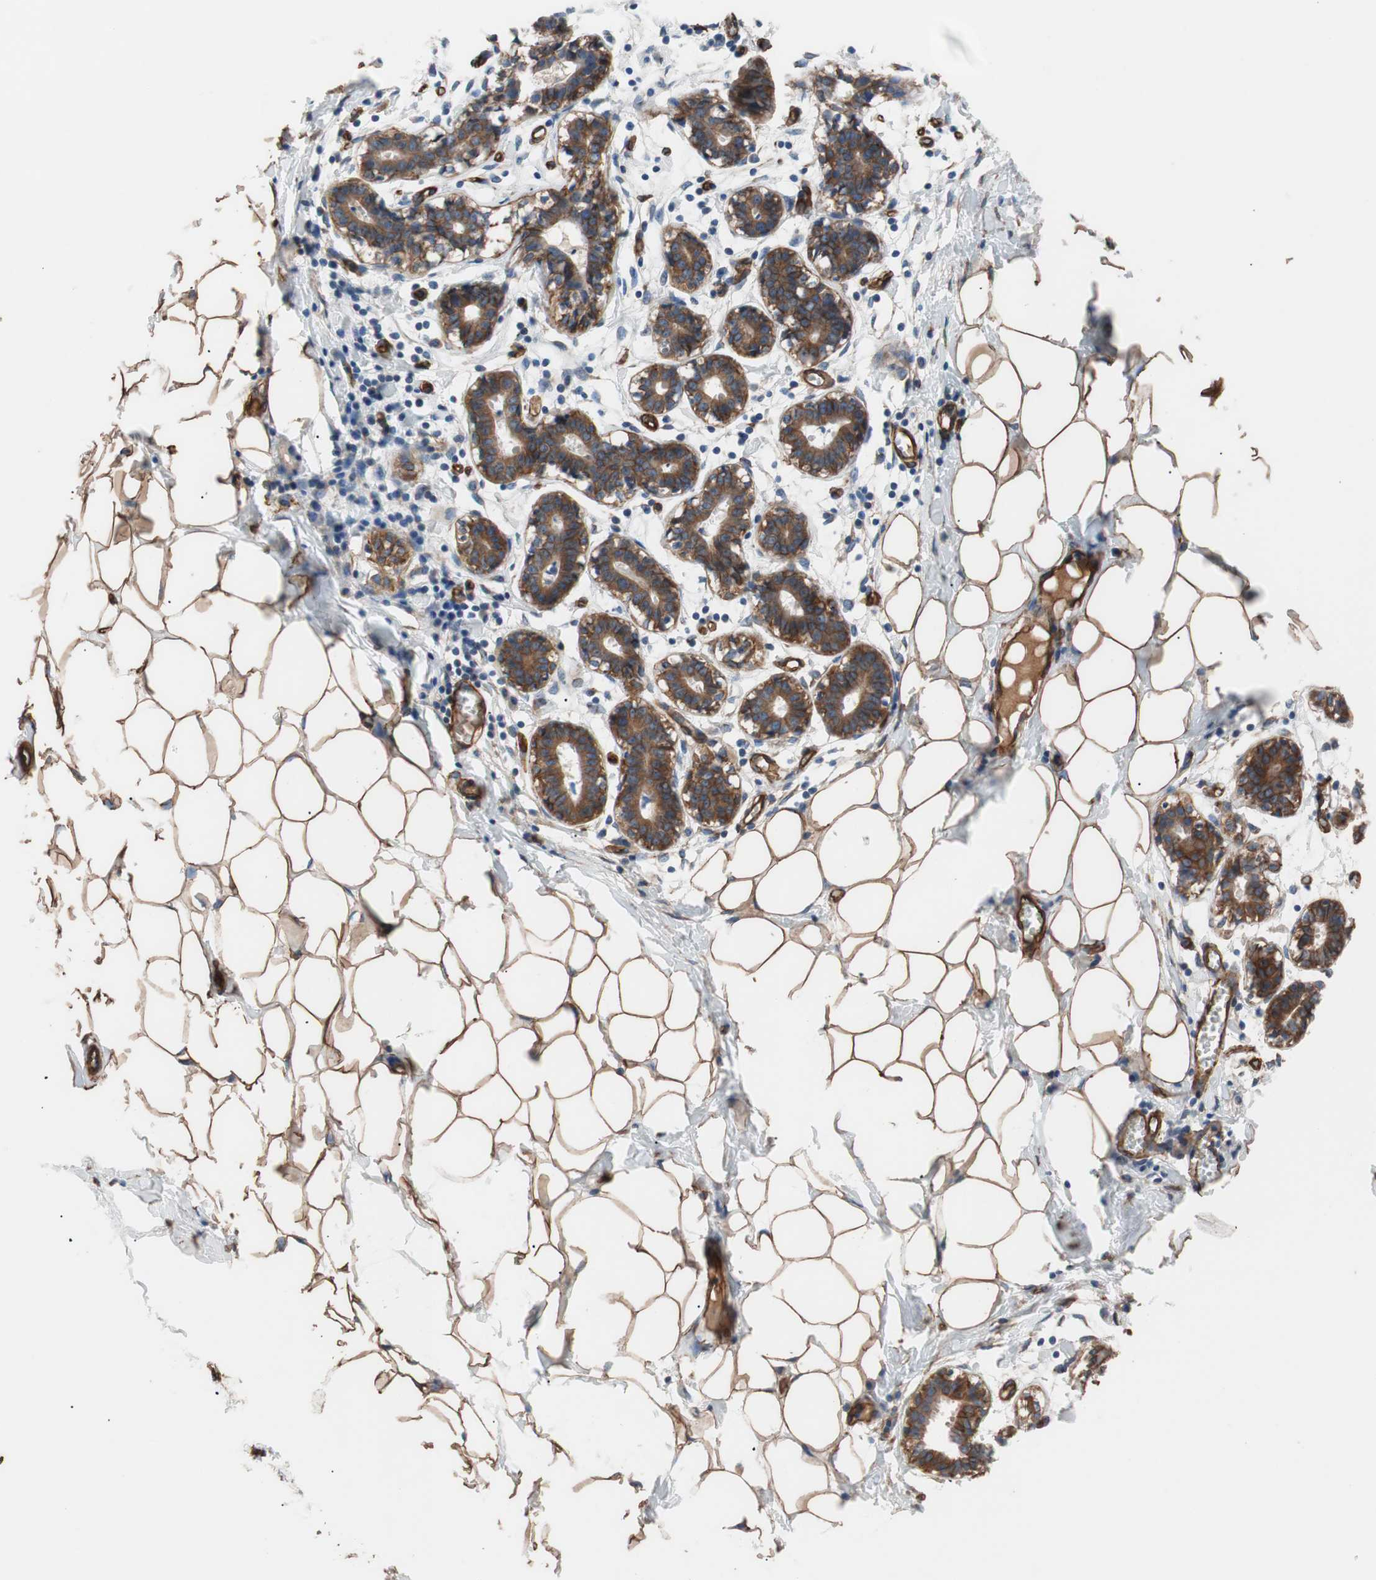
{"staining": {"intensity": "strong", "quantity": ">75%", "location": "cytoplasmic/membranous"}, "tissue": "breast", "cell_type": "Adipocytes", "image_type": "normal", "snomed": [{"axis": "morphology", "description": "Normal tissue, NOS"}, {"axis": "topography", "description": "Breast"}], "caption": "This micrograph demonstrates IHC staining of normal breast, with high strong cytoplasmic/membranous positivity in about >75% of adipocytes.", "gene": "SPINT1", "patient": {"sex": "female", "age": 27}}